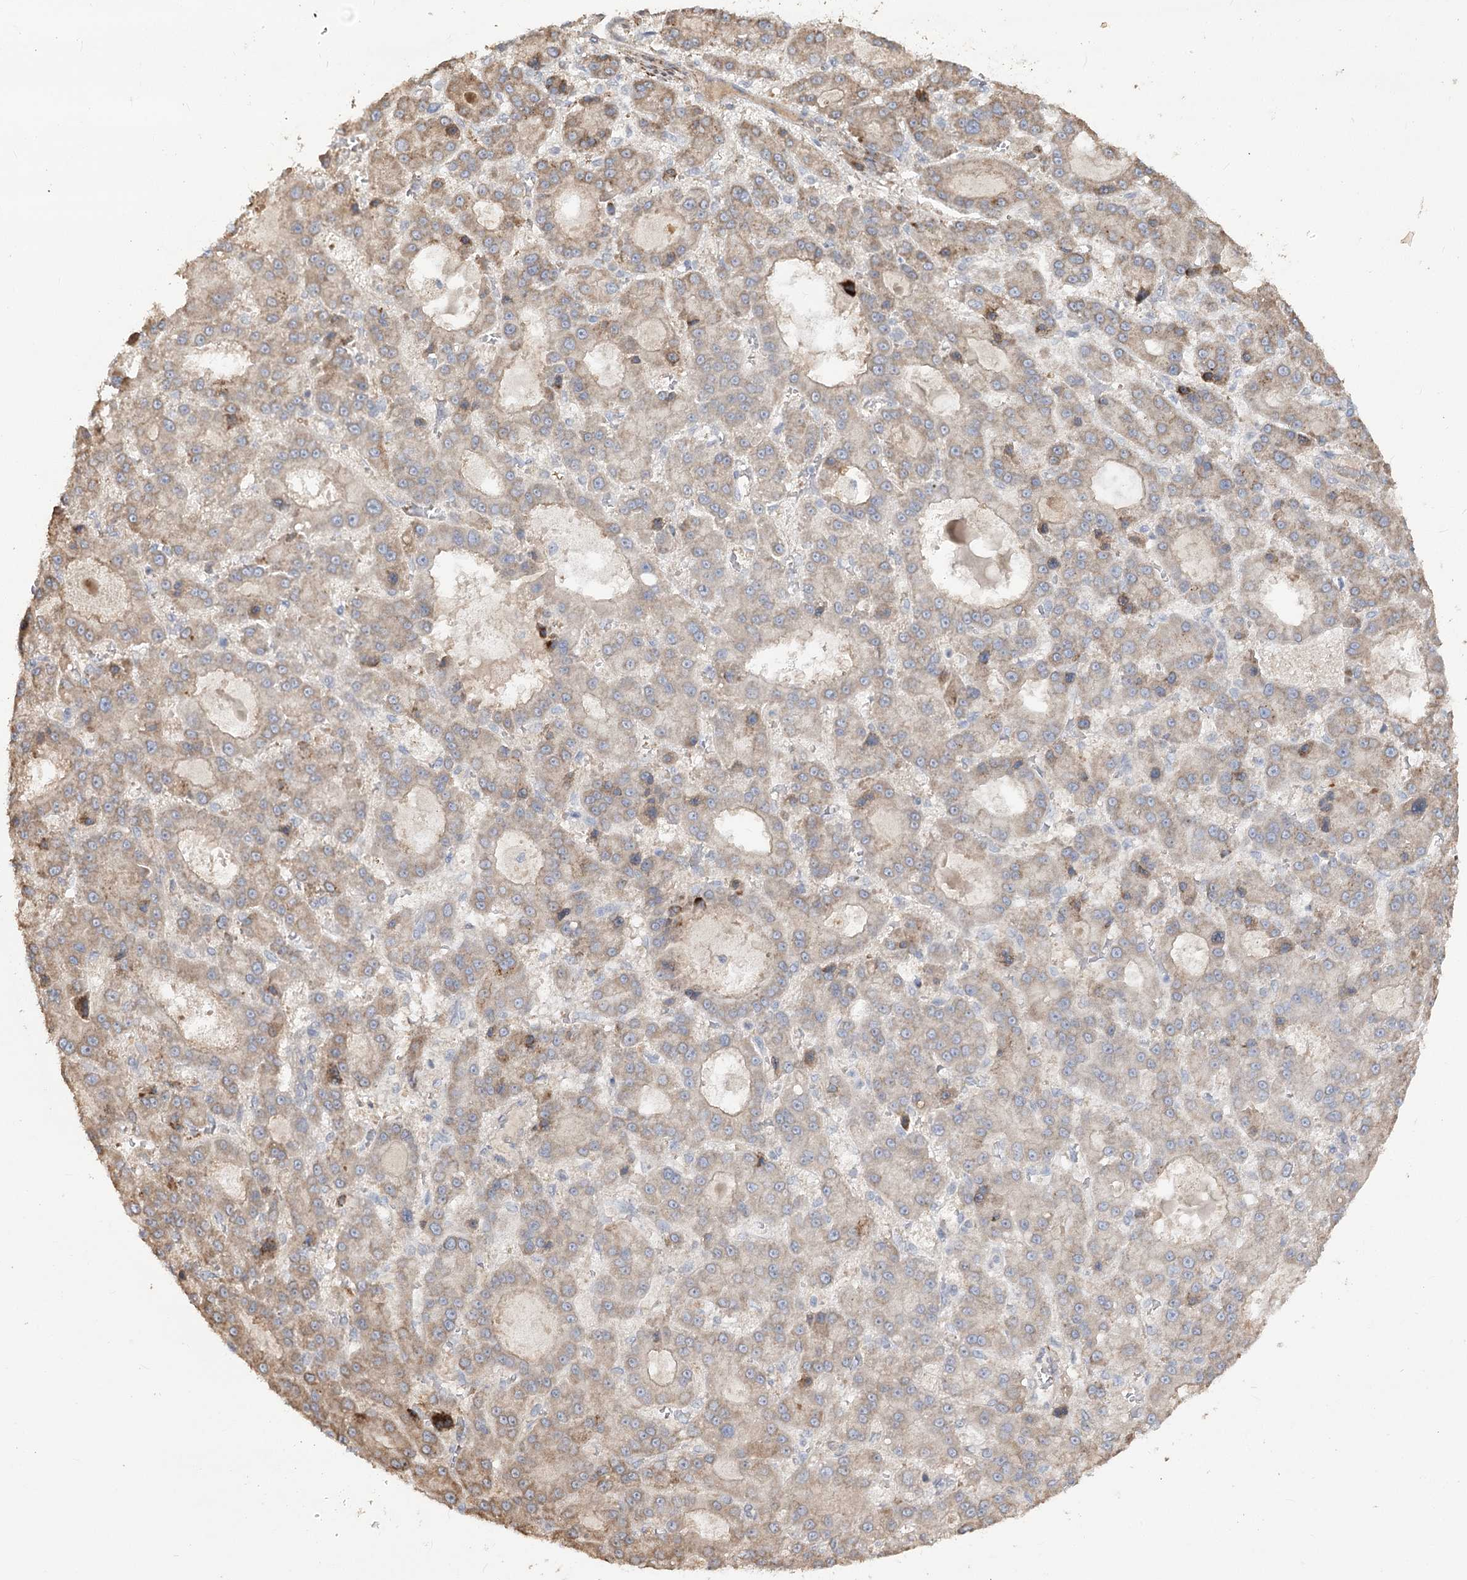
{"staining": {"intensity": "weak", "quantity": ">75%", "location": "cytoplasmic/membranous"}, "tissue": "liver cancer", "cell_type": "Tumor cells", "image_type": "cancer", "snomed": [{"axis": "morphology", "description": "Carcinoma, Hepatocellular, NOS"}, {"axis": "topography", "description": "Liver"}], "caption": "Immunohistochemistry (IHC) image of neoplastic tissue: hepatocellular carcinoma (liver) stained using IHC displays low levels of weak protein expression localized specifically in the cytoplasmic/membranous of tumor cells, appearing as a cytoplasmic/membranous brown color.", "gene": "ZSCAN23", "patient": {"sex": "male", "age": 70}}